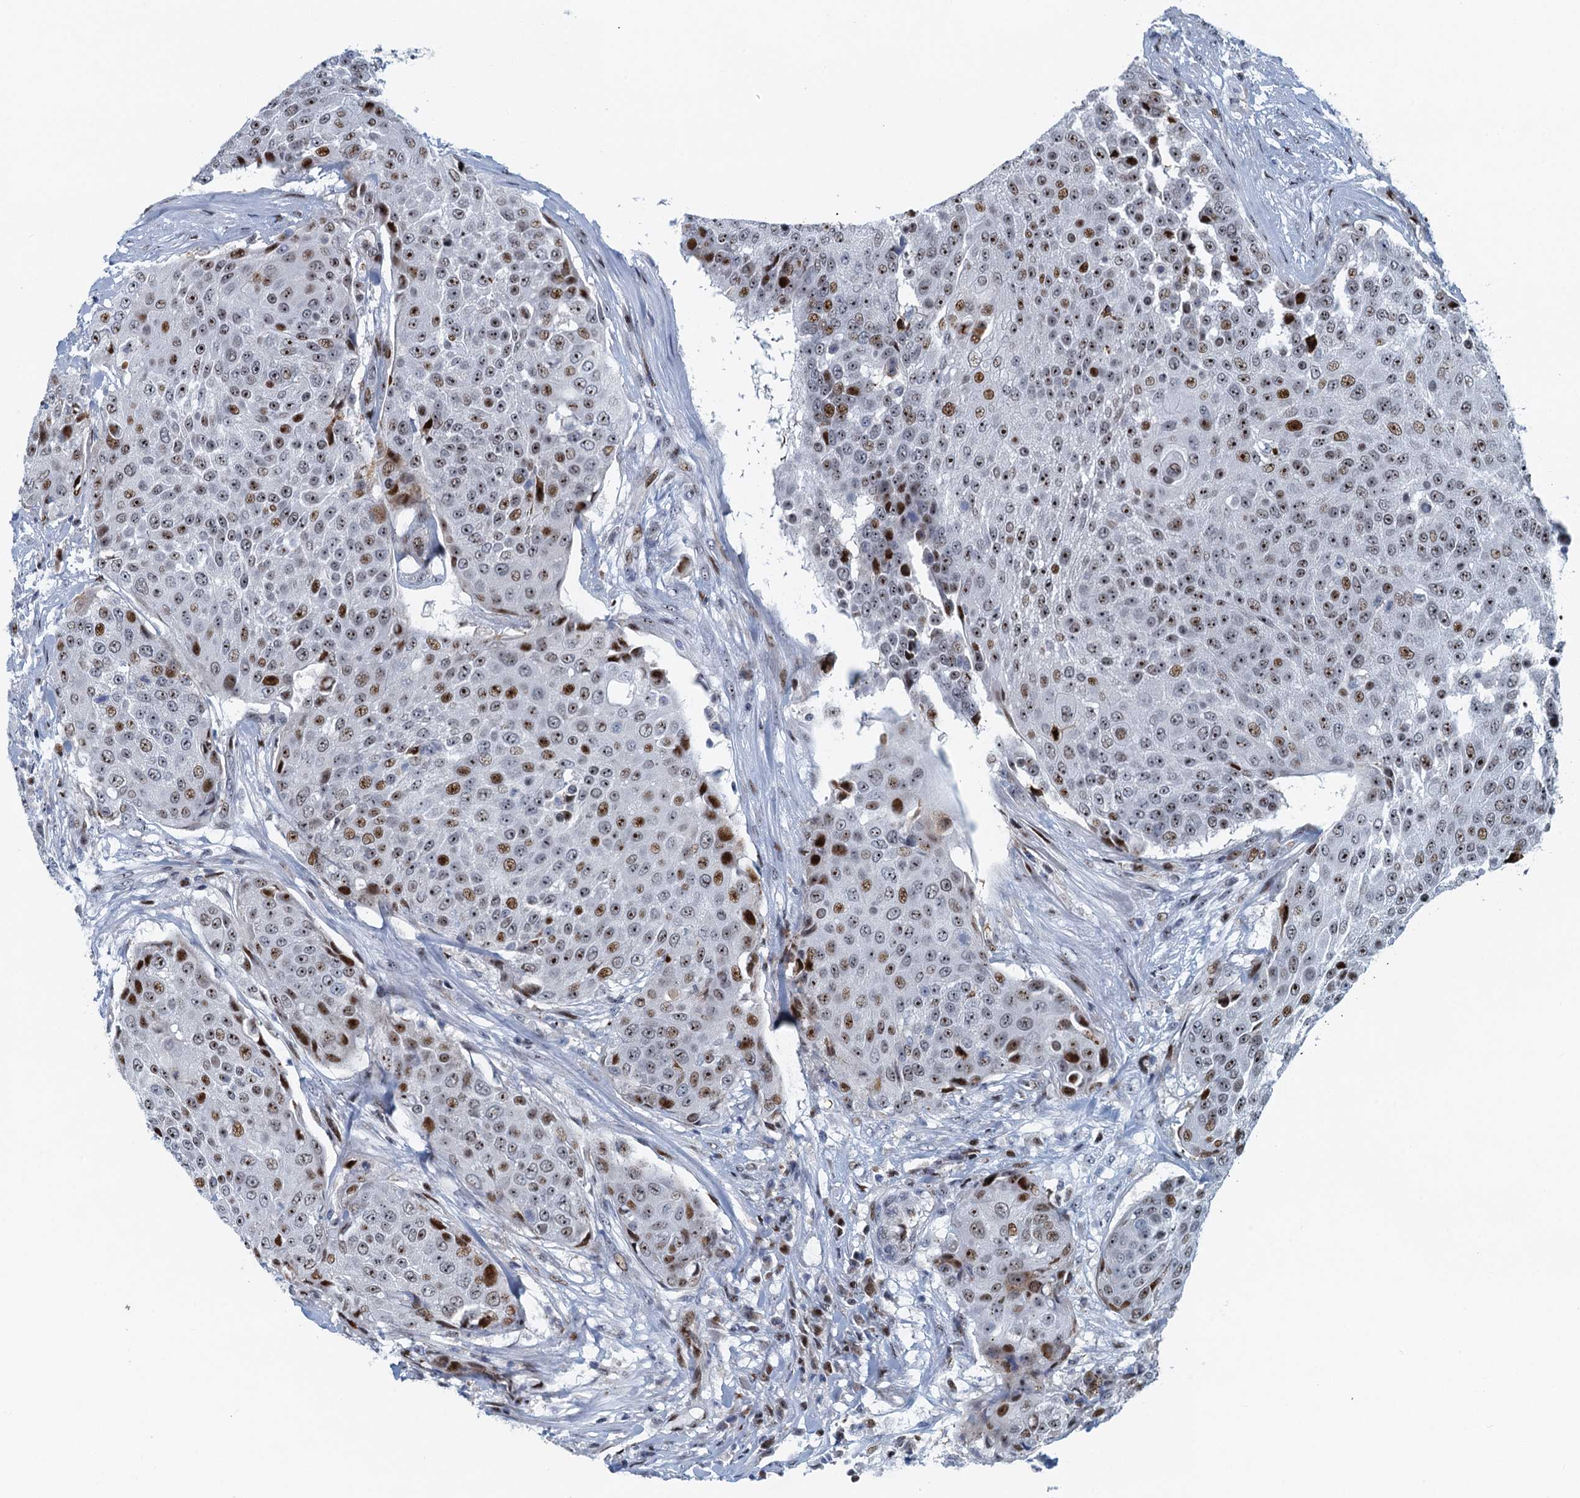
{"staining": {"intensity": "moderate", "quantity": "25%-75%", "location": "nuclear"}, "tissue": "urothelial cancer", "cell_type": "Tumor cells", "image_type": "cancer", "snomed": [{"axis": "morphology", "description": "Urothelial carcinoma, High grade"}, {"axis": "topography", "description": "Urinary bladder"}], "caption": "Approximately 25%-75% of tumor cells in urothelial carcinoma (high-grade) reveal moderate nuclear protein positivity as visualized by brown immunohistochemical staining.", "gene": "ANKRD13D", "patient": {"sex": "female", "age": 63}}